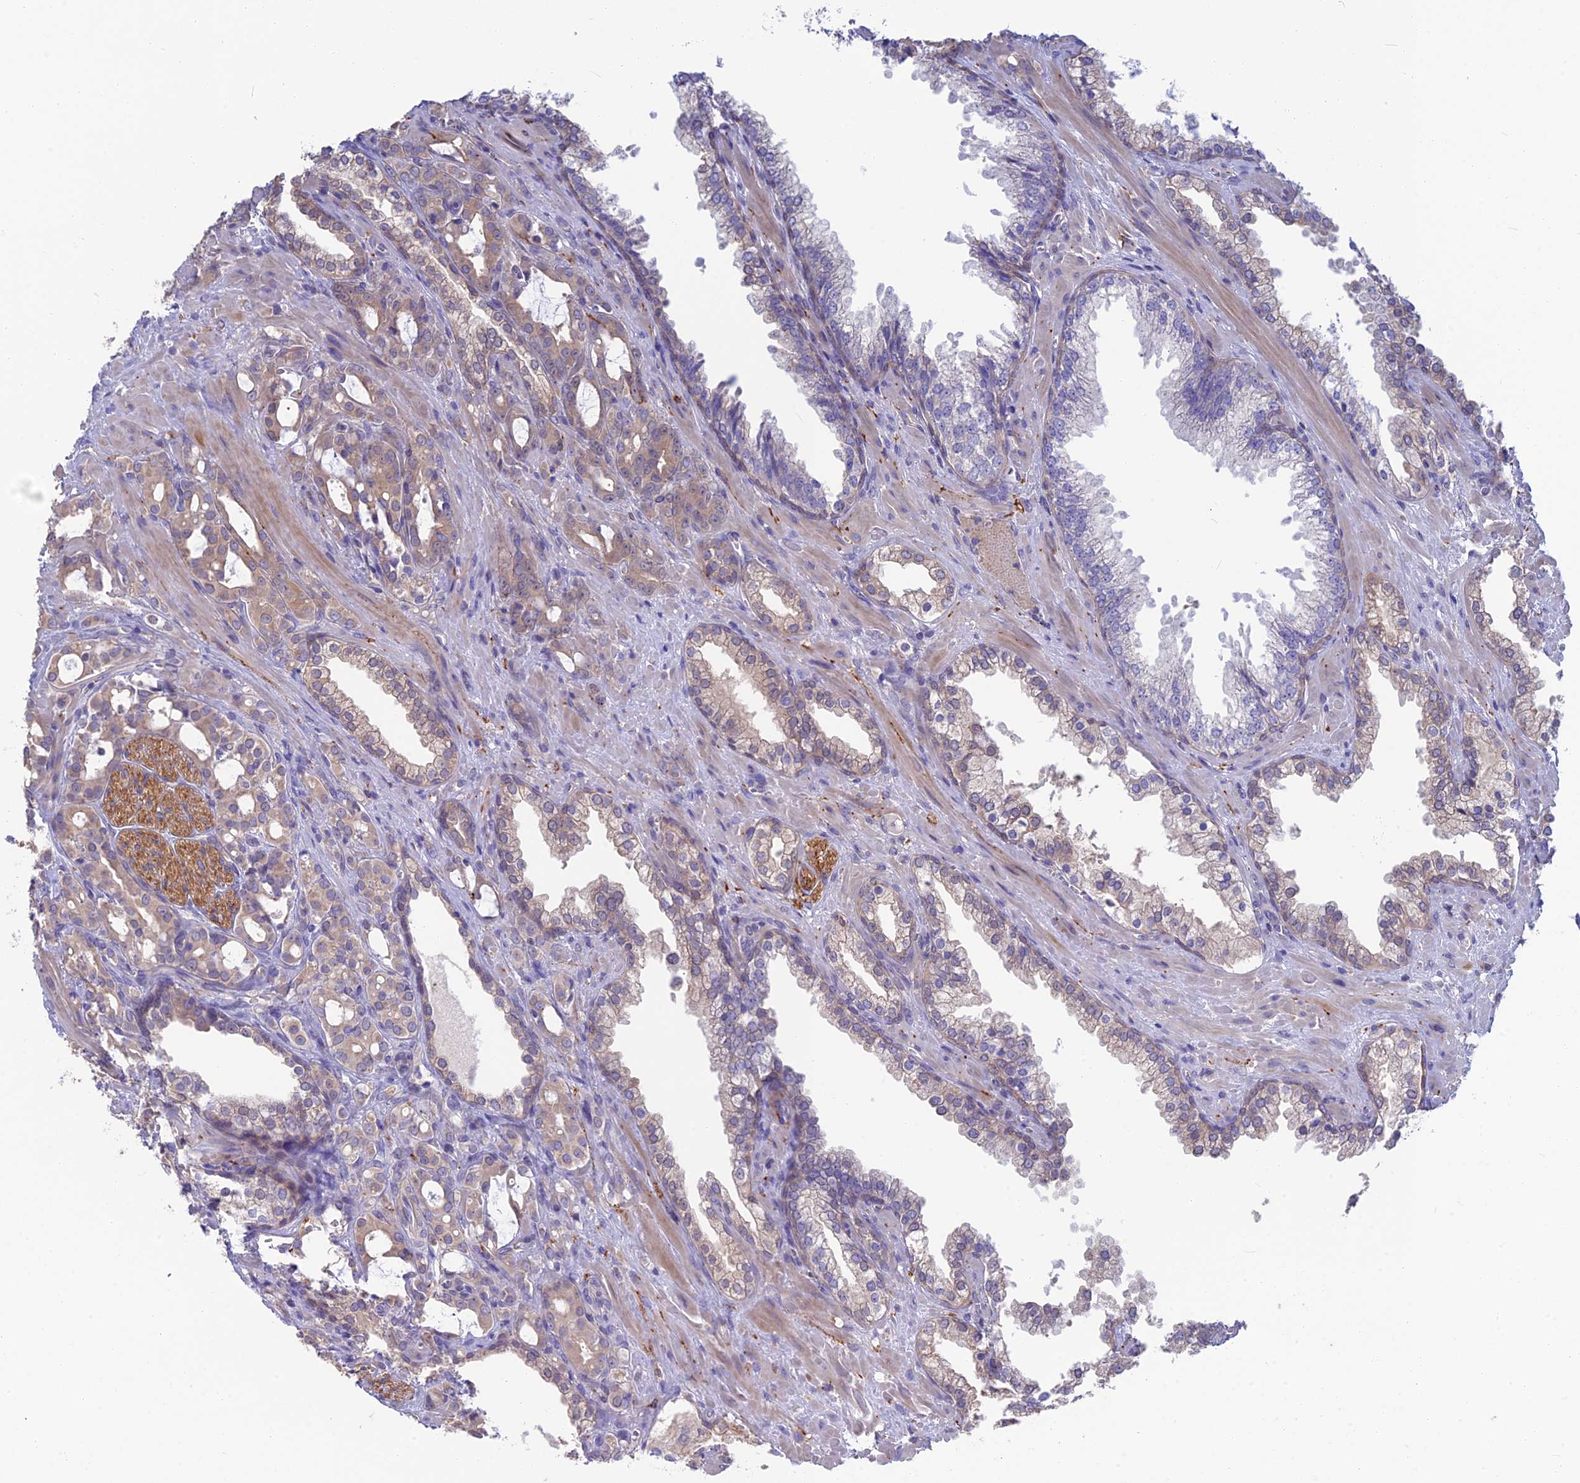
{"staining": {"intensity": "weak", "quantity": "25%-75%", "location": "cytoplasmic/membranous"}, "tissue": "prostate cancer", "cell_type": "Tumor cells", "image_type": "cancer", "snomed": [{"axis": "morphology", "description": "Adenocarcinoma, High grade"}, {"axis": "topography", "description": "Prostate"}], "caption": "Prostate high-grade adenocarcinoma tissue displays weak cytoplasmic/membranous expression in approximately 25%-75% of tumor cells, visualized by immunohistochemistry.", "gene": "SNAP91", "patient": {"sex": "male", "age": 72}}